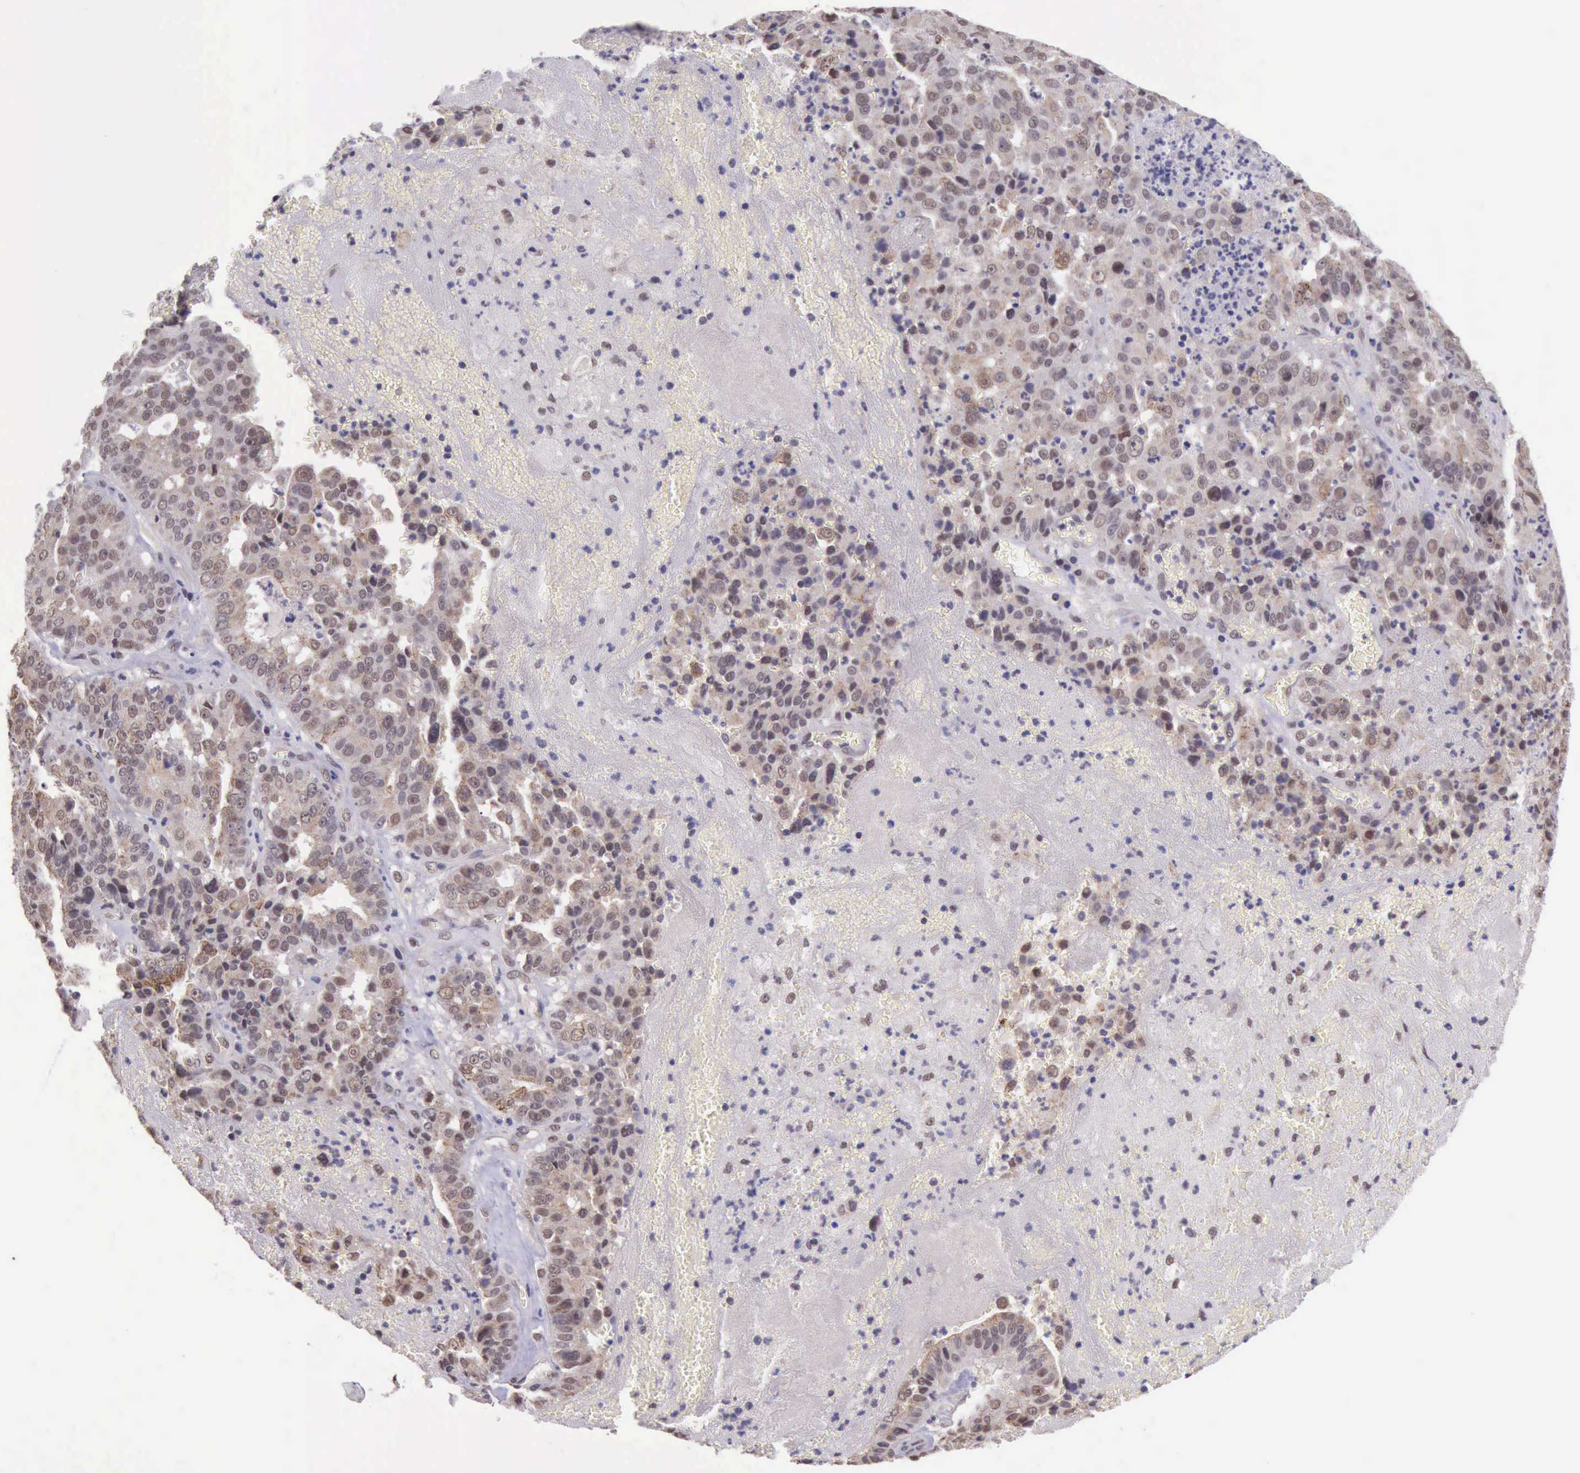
{"staining": {"intensity": "moderate", "quantity": ">75%", "location": "cytoplasmic/membranous,nuclear"}, "tissue": "liver cancer", "cell_type": "Tumor cells", "image_type": "cancer", "snomed": [{"axis": "morphology", "description": "Cholangiocarcinoma"}, {"axis": "topography", "description": "Liver"}], "caption": "About >75% of tumor cells in human liver cancer (cholangiocarcinoma) reveal moderate cytoplasmic/membranous and nuclear protein expression as visualized by brown immunohistochemical staining.", "gene": "PRPF39", "patient": {"sex": "female", "age": 79}}